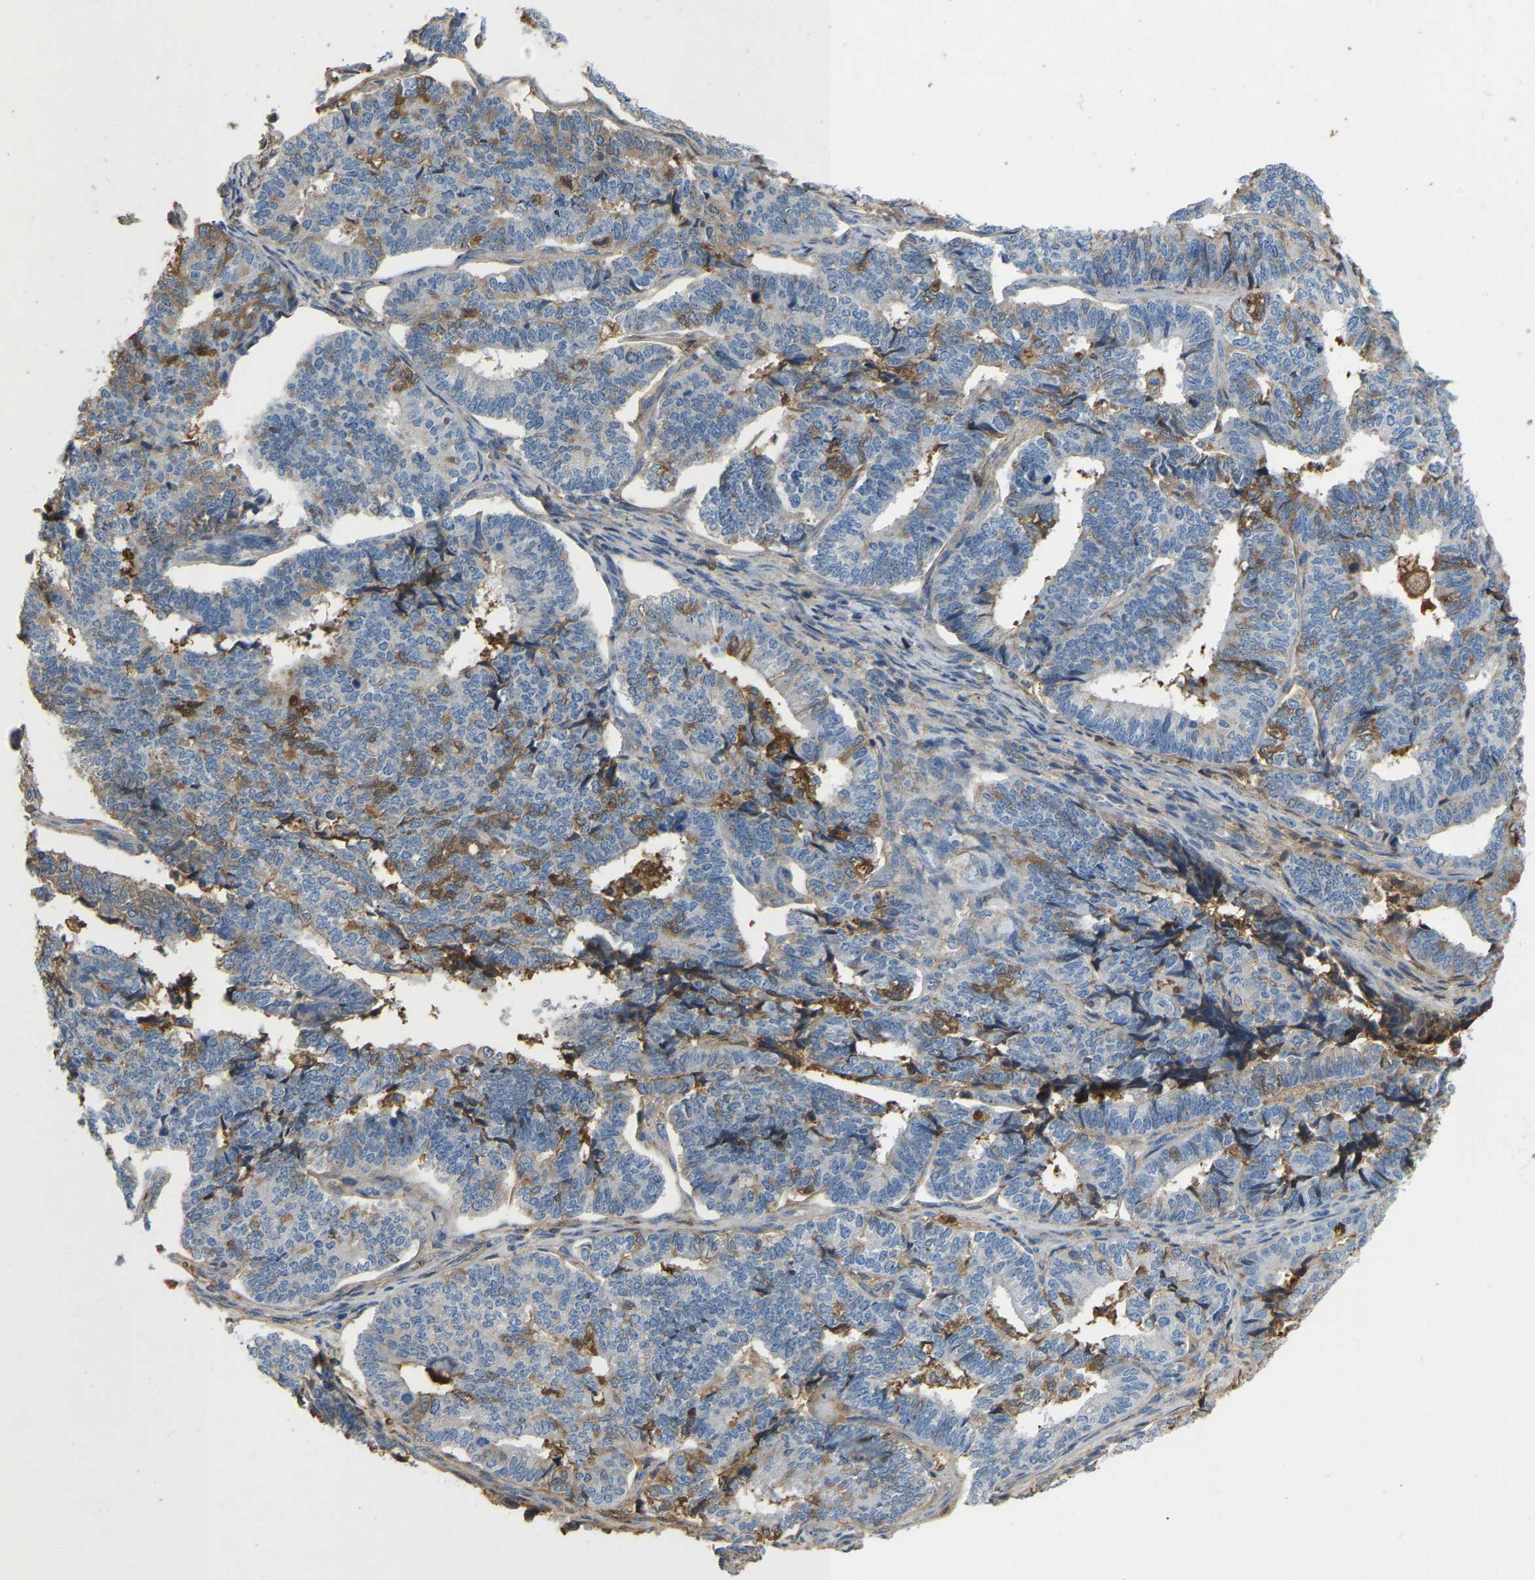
{"staining": {"intensity": "moderate", "quantity": "<25%", "location": "cytoplasmic/membranous"}, "tissue": "endometrial cancer", "cell_type": "Tumor cells", "image_type": "cancer", "snomed": [{"axis": "morphology", "description": "Adenocarcinoma, NOS"}, {"axis": "topography", "description": "Endometrium"}], "caption": "IHC (DAB (3,3'-diaminobenzidine)) staining of endometrial cancer (adenocarcinoma) reveals moderate cytoplasmic/membranous protein staining in approximately <25% of tumor cells. Using DAB (3,3'-diaminobenzidine) (brown) and hematoxylin (blue) stains, captured at high magnification using brightfield microscopy.", "gene": "STC1", "patient": {"sex": "female", "age": 70}}